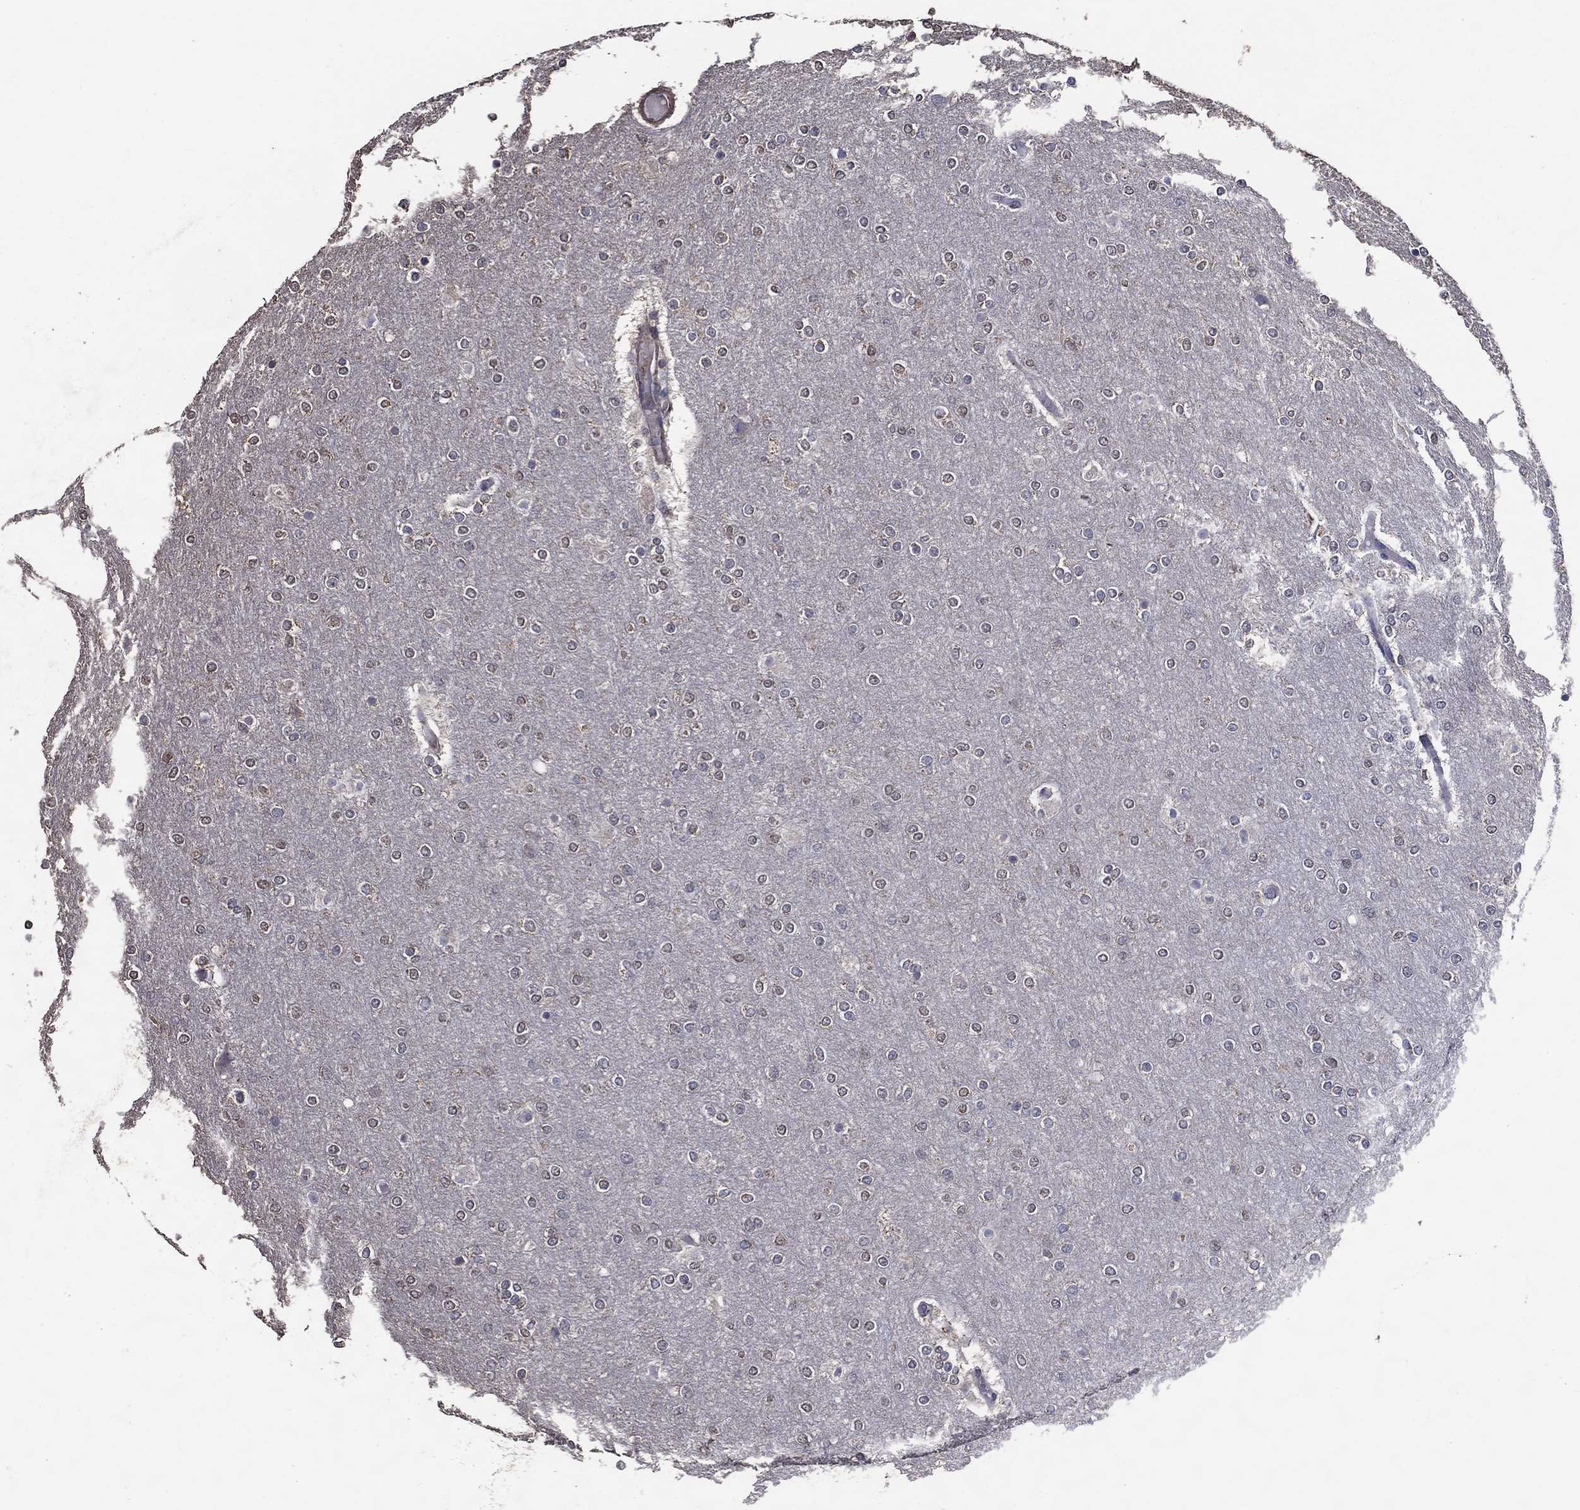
{"staining": {"intensity": "negative", "quantity": "none", "location": "none"}, "tissue": "glioma", "cell_type": "Tumor cells", "image_type": "cancer", "snomed": [{"axis": "morphology", "description": "Glioma, malignant, High grade"}, {"axis": "topography", "description": "Brain"}], "caption": "This is a image of IHC staining of glioma, which shows no staining in tumor cells.", "gene": "GPR183", "patient": {"sex": "female", "age": 61}}